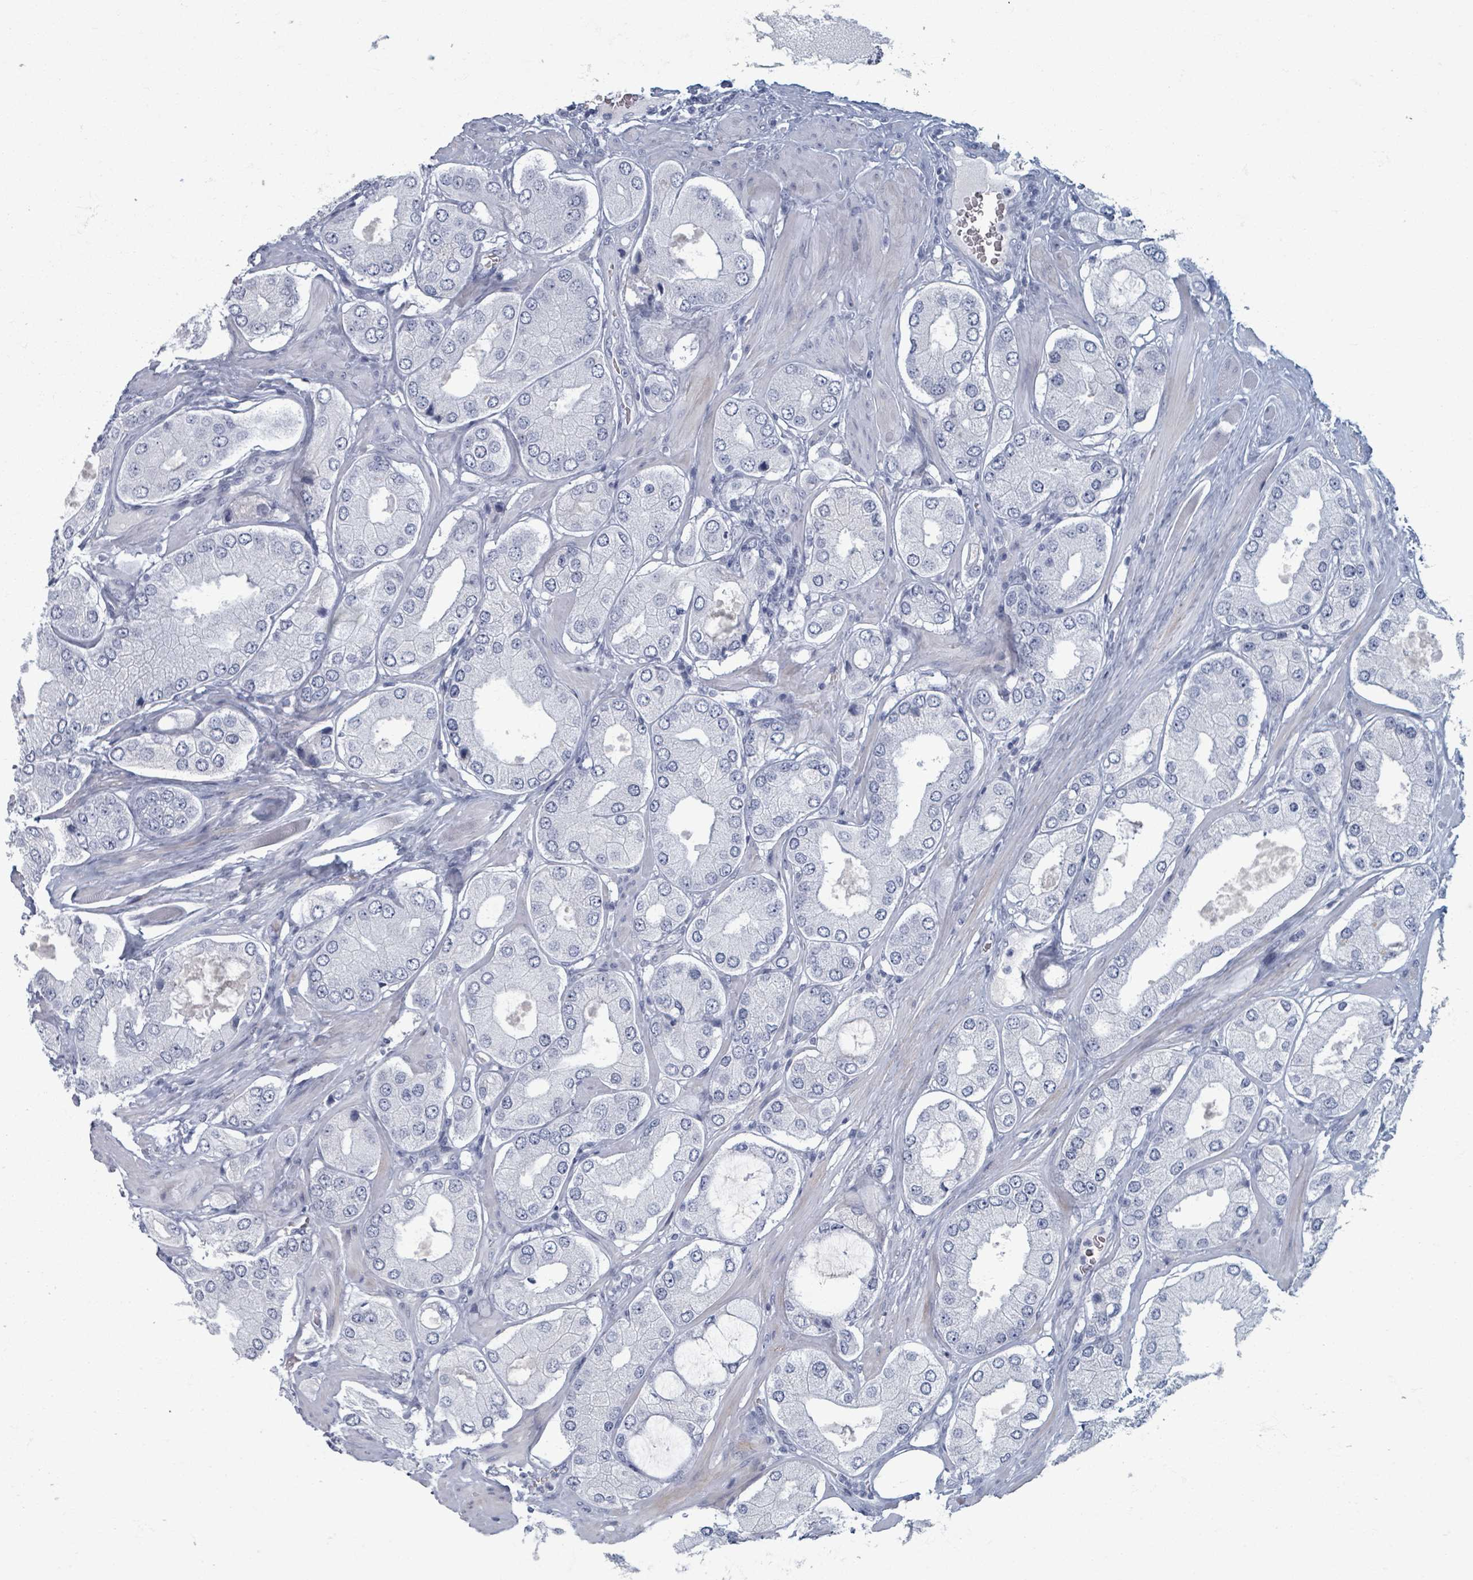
{"staining": {"intensity": "negative", "quantity": "none", "location": "none"}, "tissue": "prostate cancer", "cell_type": "Tumor cells", "image_type": "cancer", "snomed": [{"axis": "morphology", "description": "Adenocarcinoma, Low grade"}, {"axis": "topography", "description": "Prostate"}], "caption": "This is a micrograph of immunohistochemistry (IHC) staining of prostate cancer (adenocarcinoma (low-grade)), which shows no expression in tumor cells.", "gene": "TAS2R1", "patient": {"sex": "male", "age": 42}}